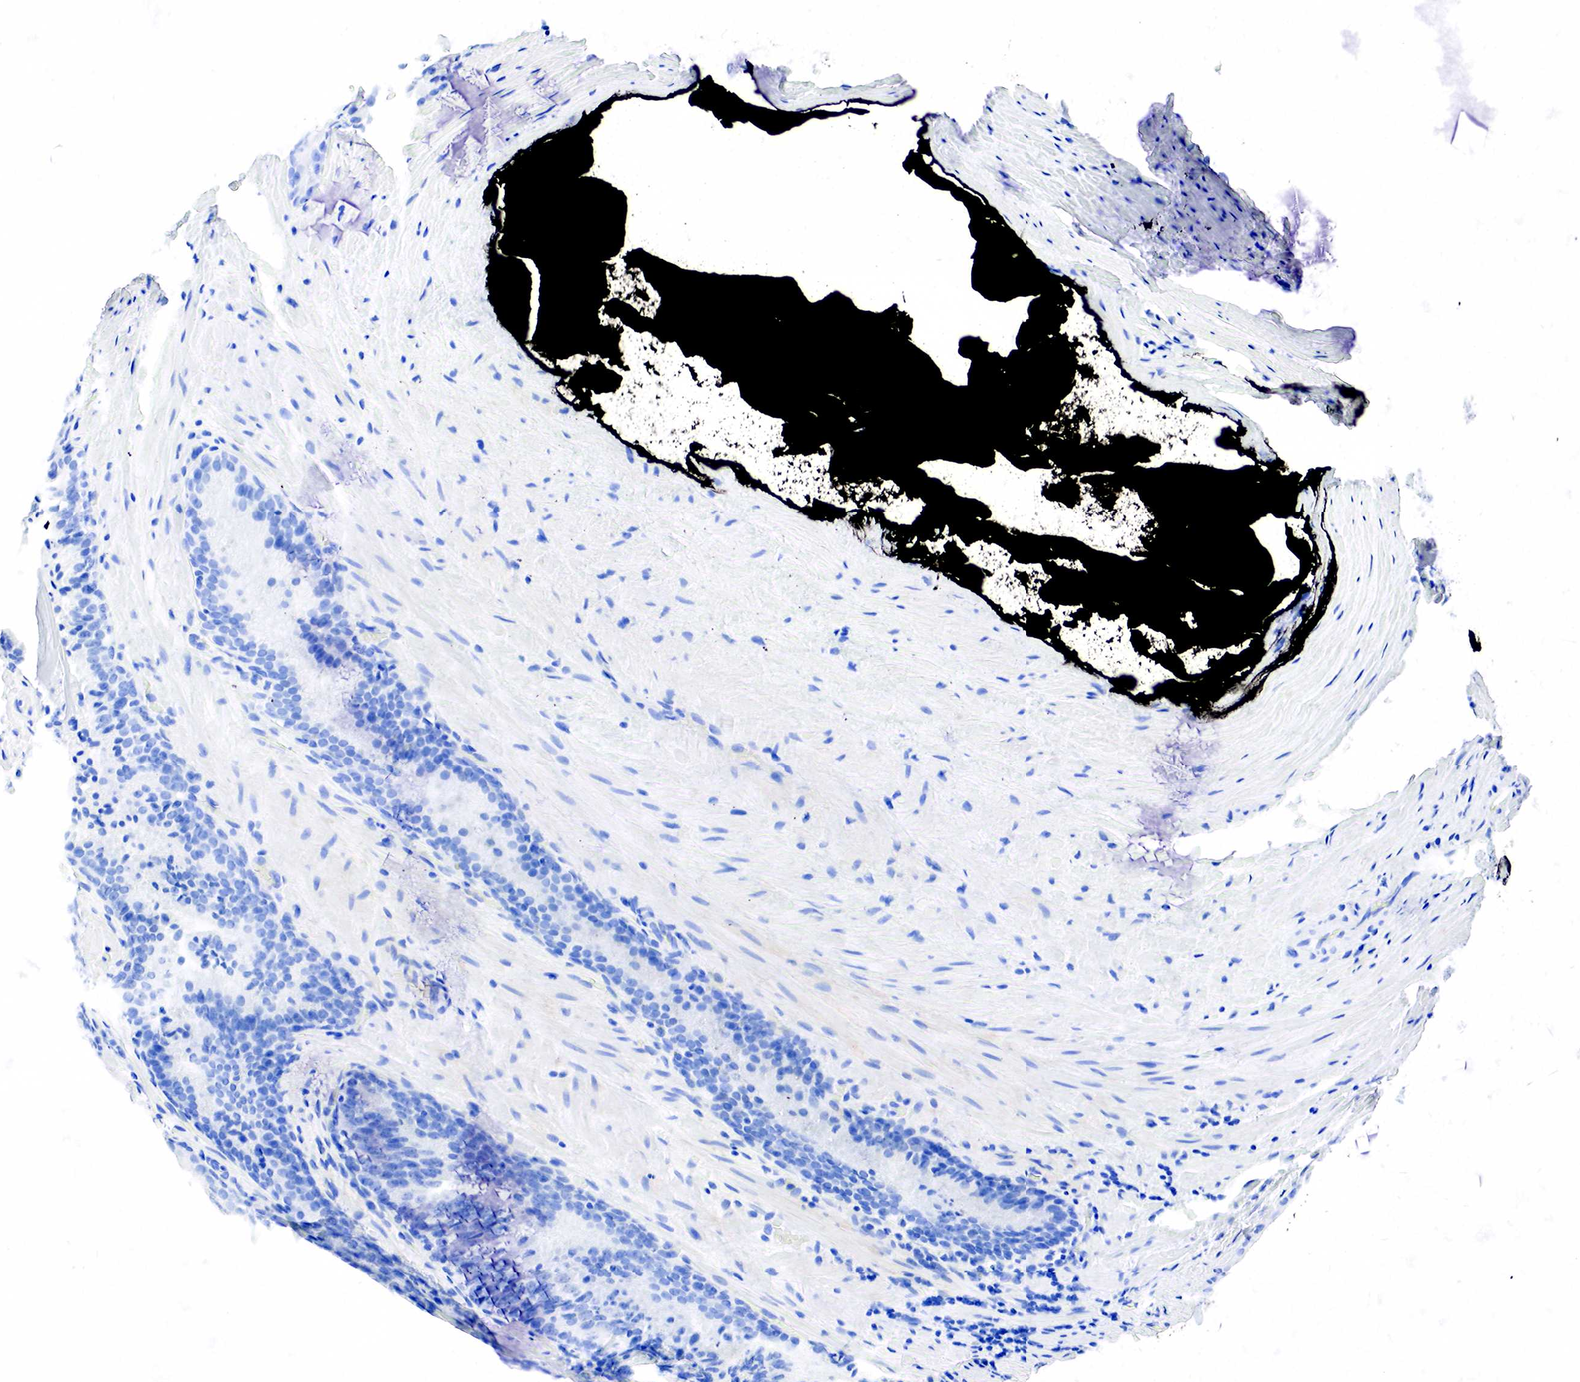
{"staining": {"intensity": "negative", "quantity": "none", "location": "none"}, "tissue": "prostate cancer", "cell_type": "Tumor cells", "image_type": "cancer", "snomed": [{"axis": "morphology", "description": "Adenocarcinoma, Medium grade"}, {"axis": "topography", "description": "Prostate"}], "caption": "DAB (3,3'-diaminobenzidine) immunohistochemical staining of prostate cancer exhibits no significant expression in tumor cells.", "gene": "PTH", "patient": {"sex": "male", "age": 60}}